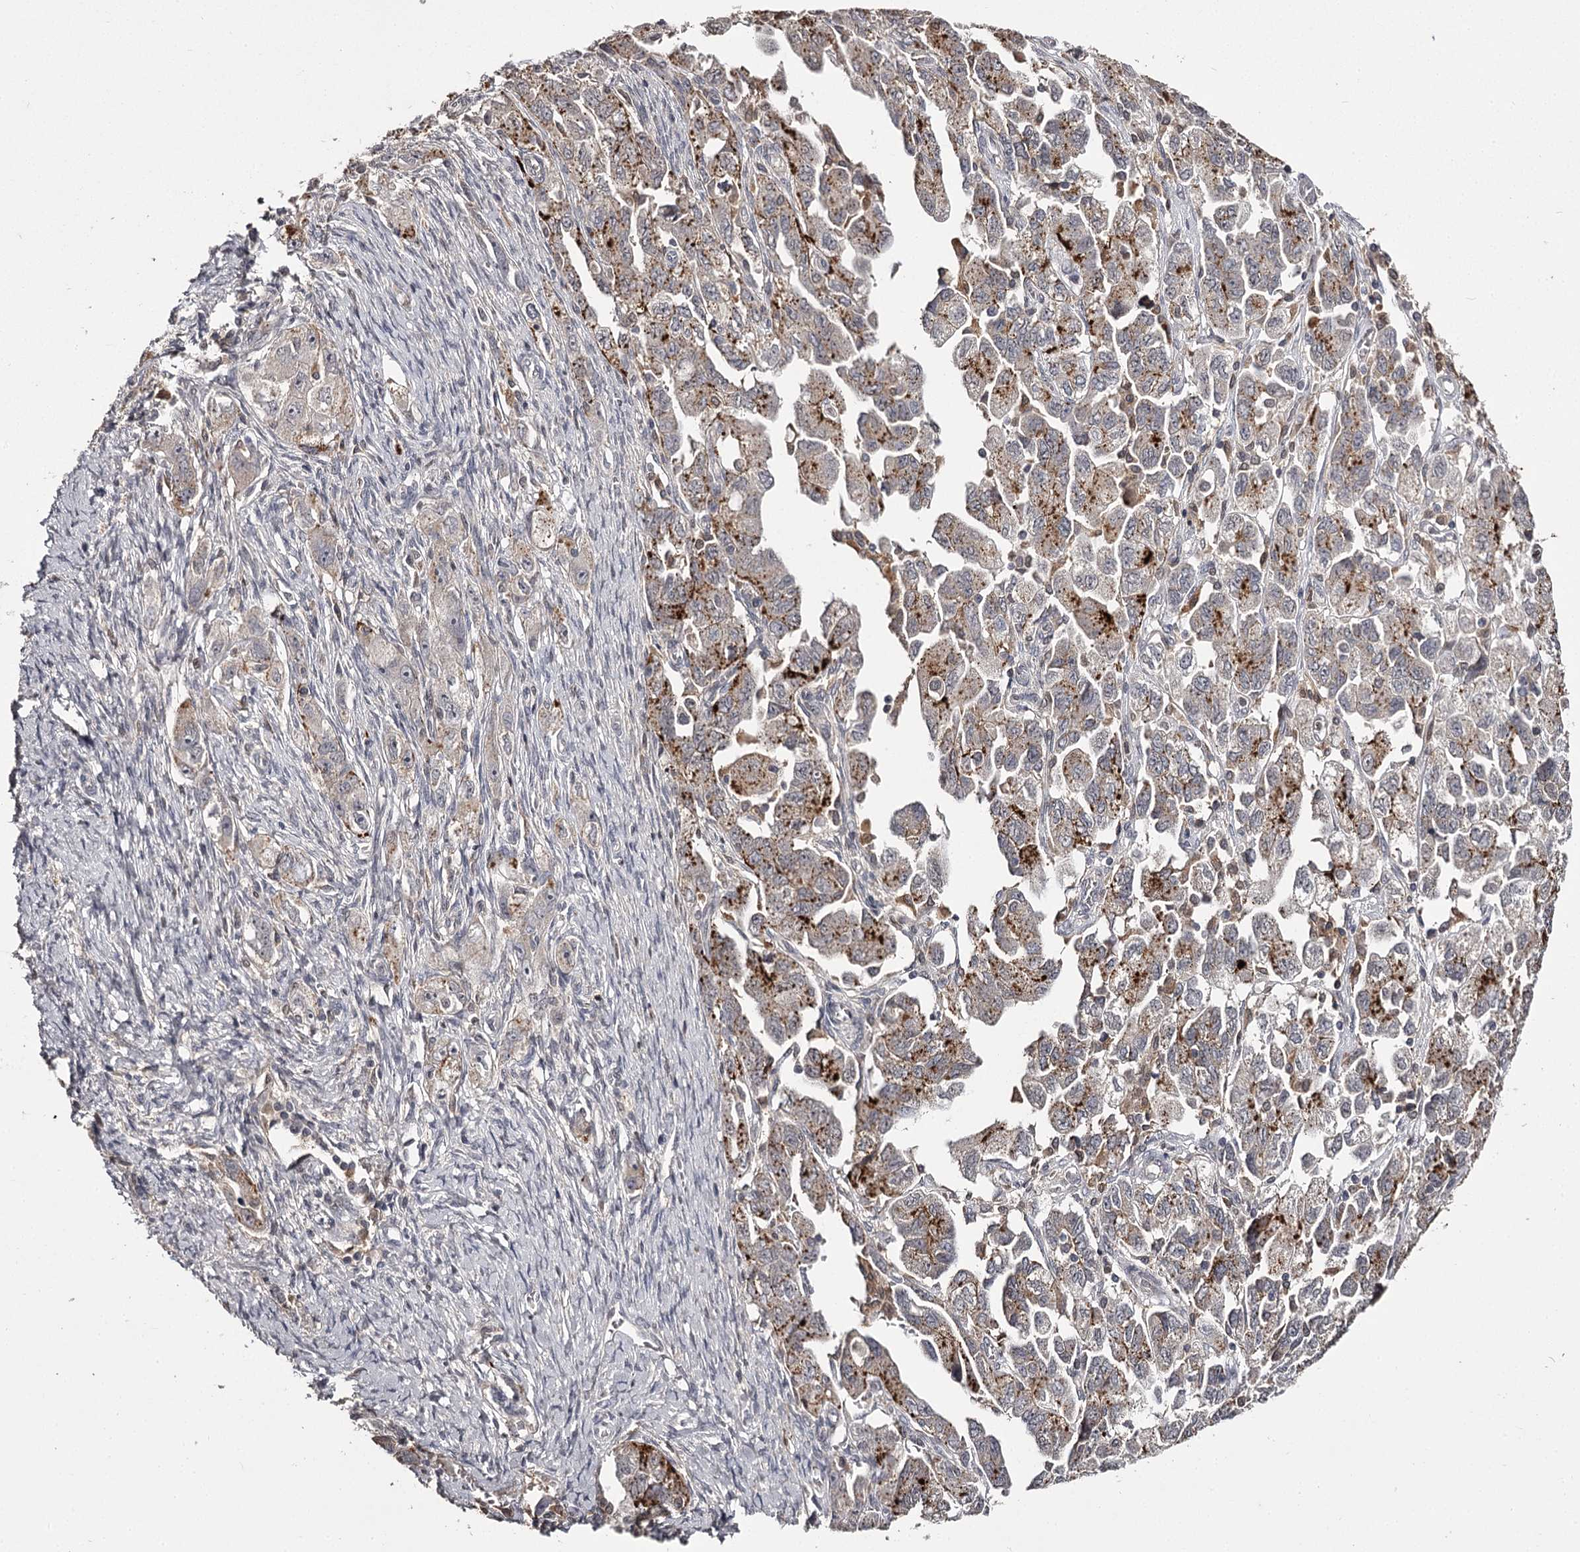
{"staining": {"intensity": "moderate", "quantity": "<25%", "location": "cytoplasmic/membranous"}, "tissue": "ovarian cancer", "cell_type": "Tumor cells", "image_type": "cancer", "snomed": [{"axis": "morphology", "description": "Carcinoma, NOS"}, {"axis": "morphology", "description": "Cystadenocarcinoma, serous, NOS"}, {"axis": "topography", "description": "Ovary"}], "caption": "Immunohistochemical staining of human ovarian cancer (carcinoma) exhibits low levels of moderate cytoplasmic/membranous protein staining in approximately <25% of tumor cells.", "gene": "SLC32A1", "patient": {"sex": "female", "age": 69}}